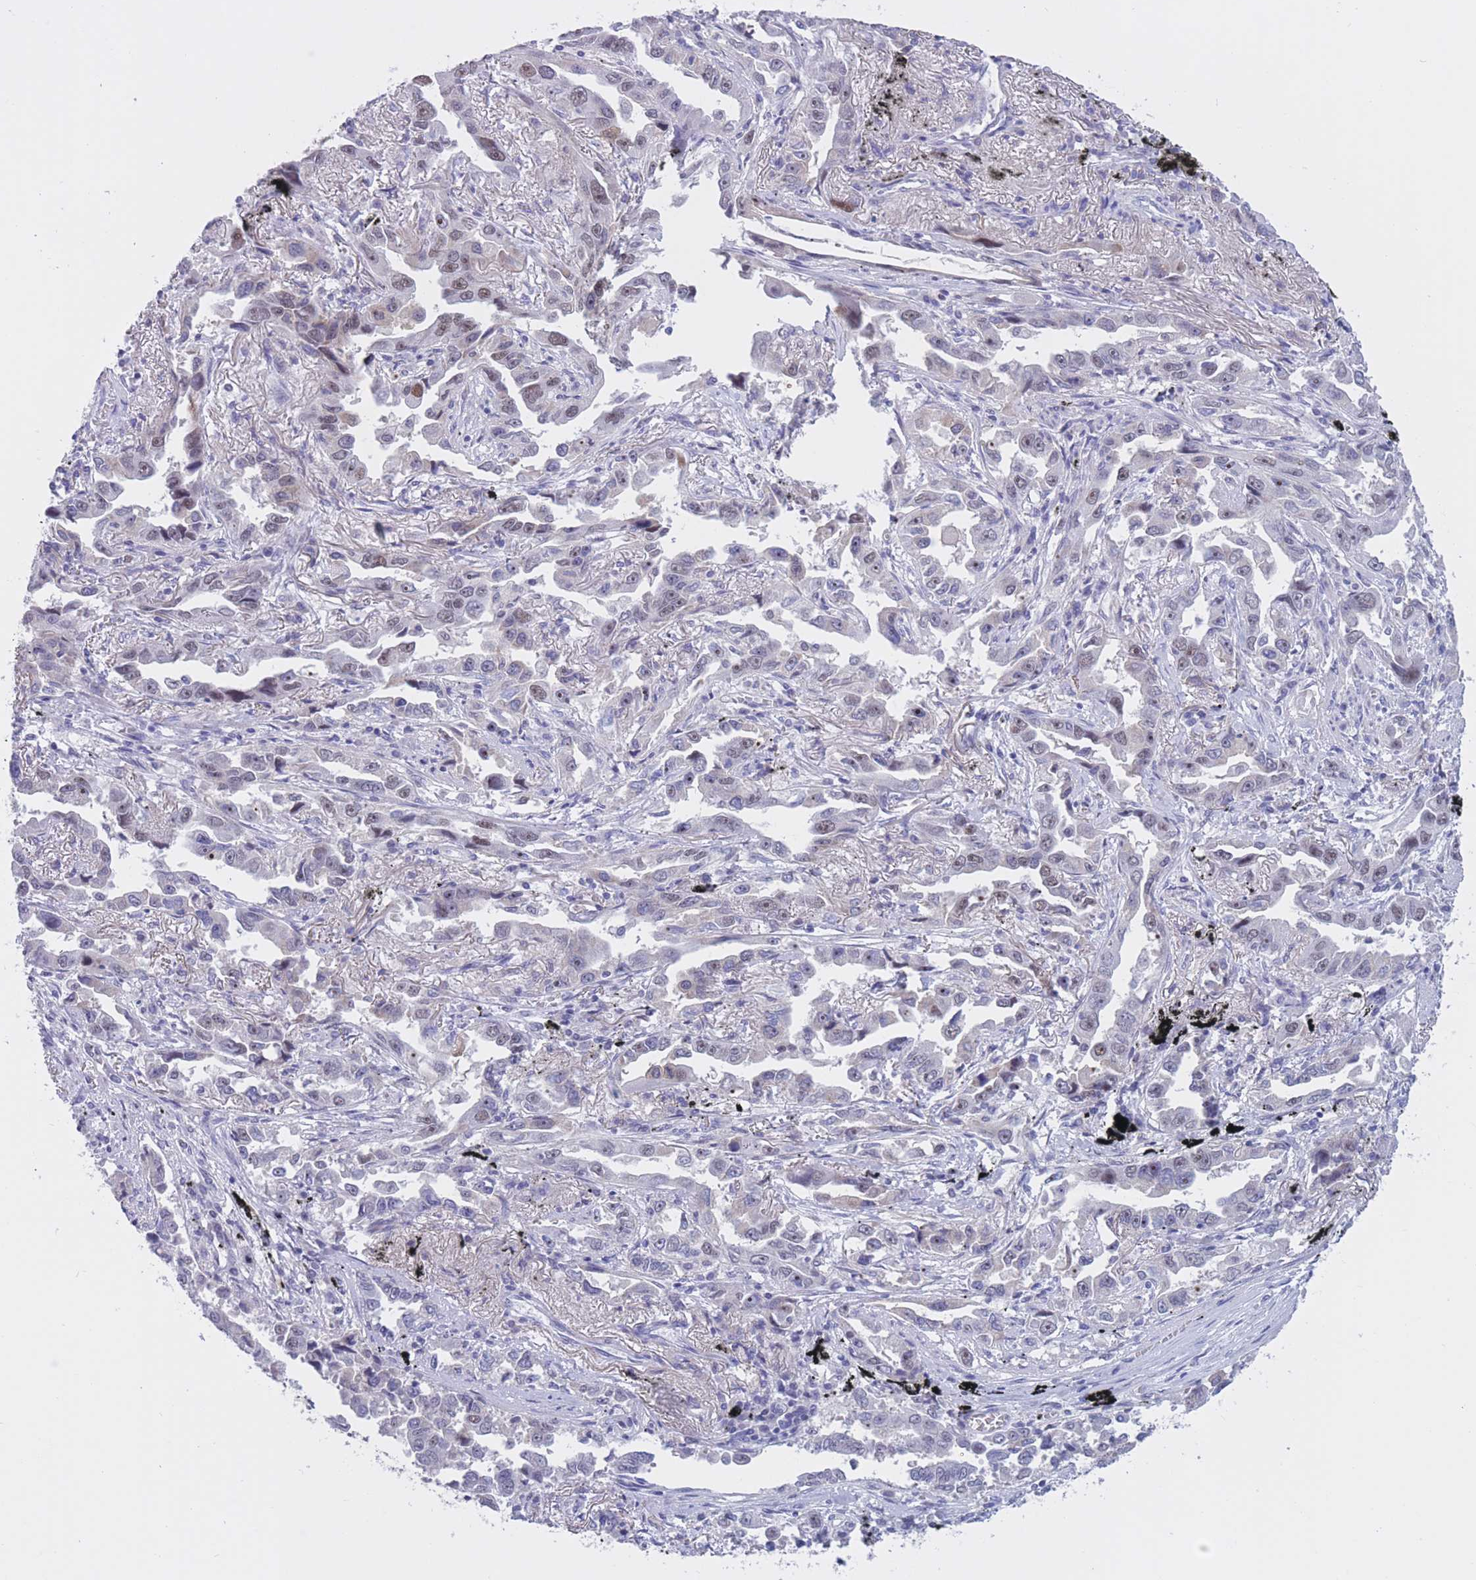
{"staining": {"intensity": "weak", "quantity": "<25%", "location": "nuclear"}, "tissue": "lung cancer", "cell_type": "Tumor cells", "image_type": "cancer", "snomed": [{"axis": "morphology", "description": "Adenocarcinoma, NOS"}, {"axis": "topography", "description": "Lung"}], "caption": "A micrograph of human adenocarcinoma (lung) is negative for staining in tumor cells.", "gene": "BOP1", "patient": {"sex": "male", "age": 67}}